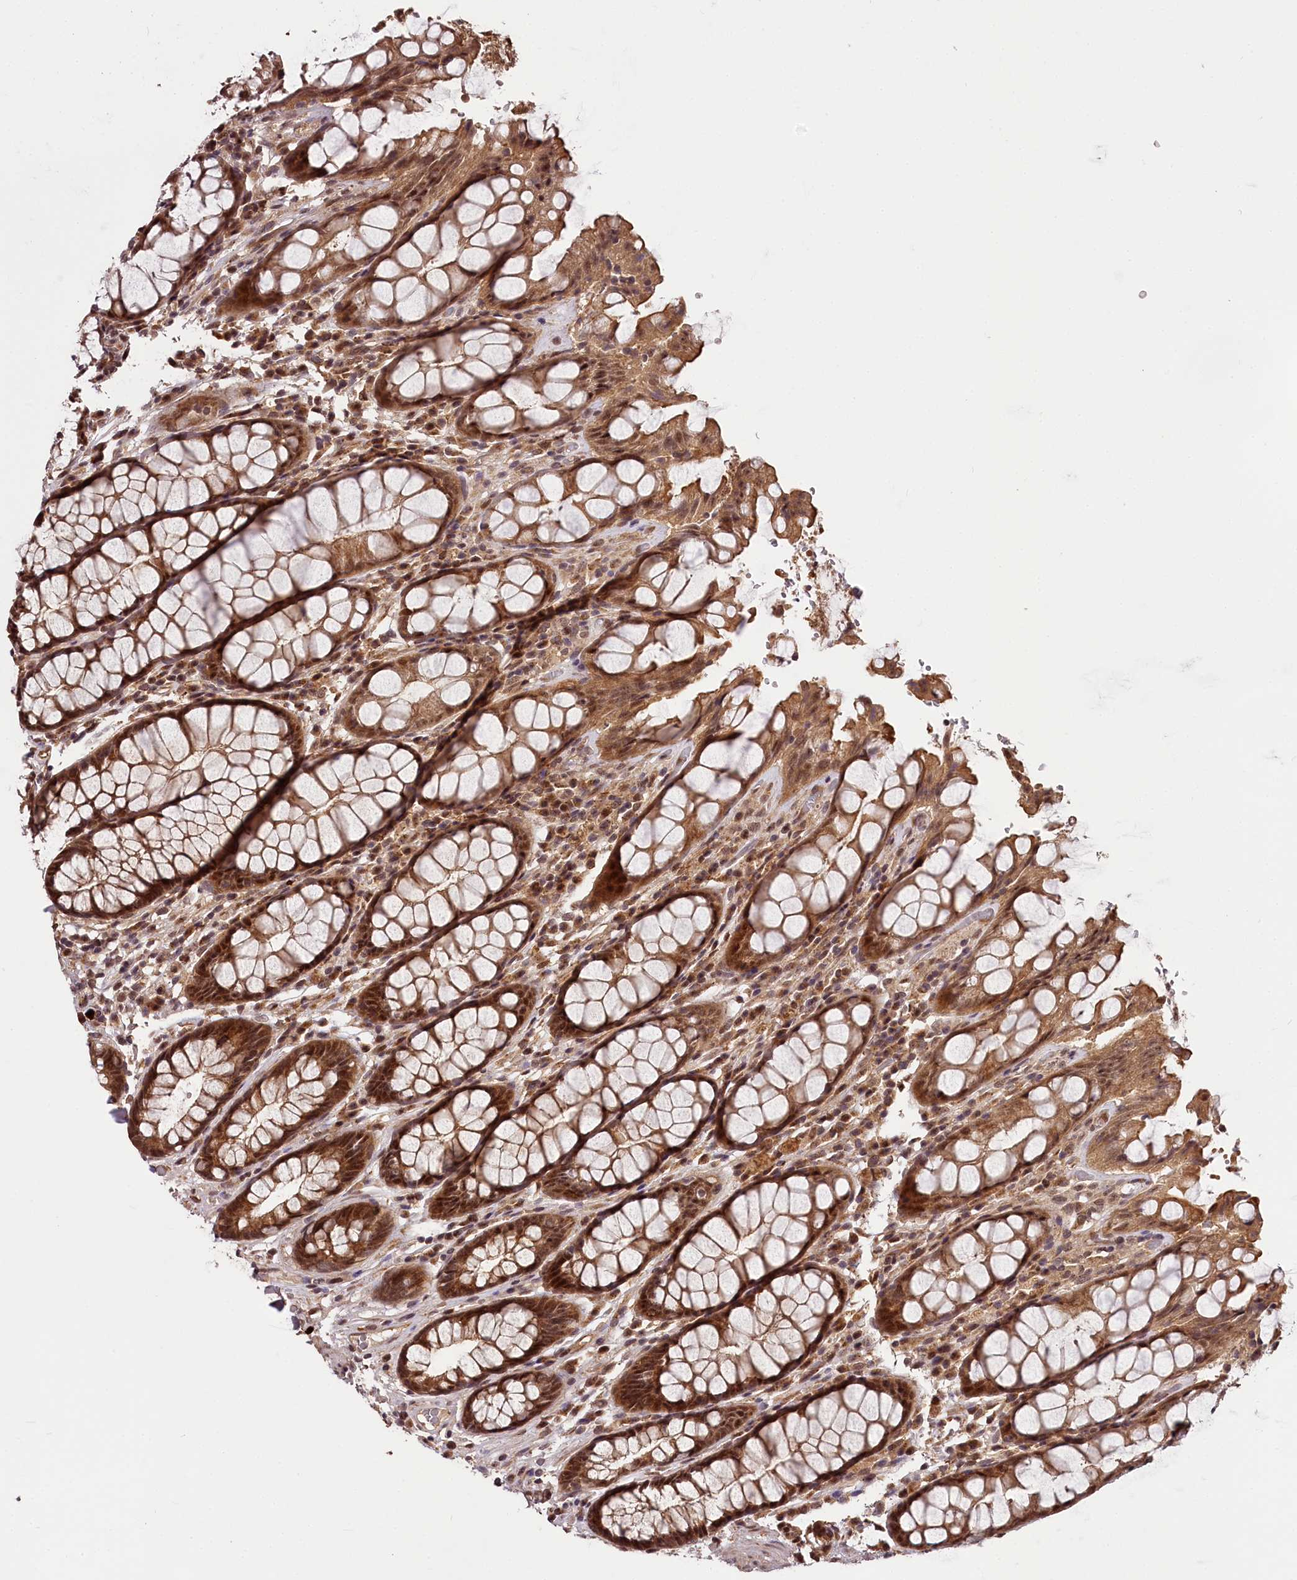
{"staining": {"intensity": "strong", "quantity": ">75%", "location": "cytoplasmic/membranous,nuclear"}, "tissue": "rectum", "cell_type": "Glandular cells", "image_type": "normal", "snomed": [{"axis": "morphology", "description": "Normal tissue, NOS"}, {"axis": "topography", "description": "Rectum"}], "caption": "Protein positivity by IHC demonstrates strong cytoplasmic/membranous,nuclear expression in about >75% of glandular cells in normal rectum.", "gene": "MAML3", "patient": {"sex": "male", "age": 64}}